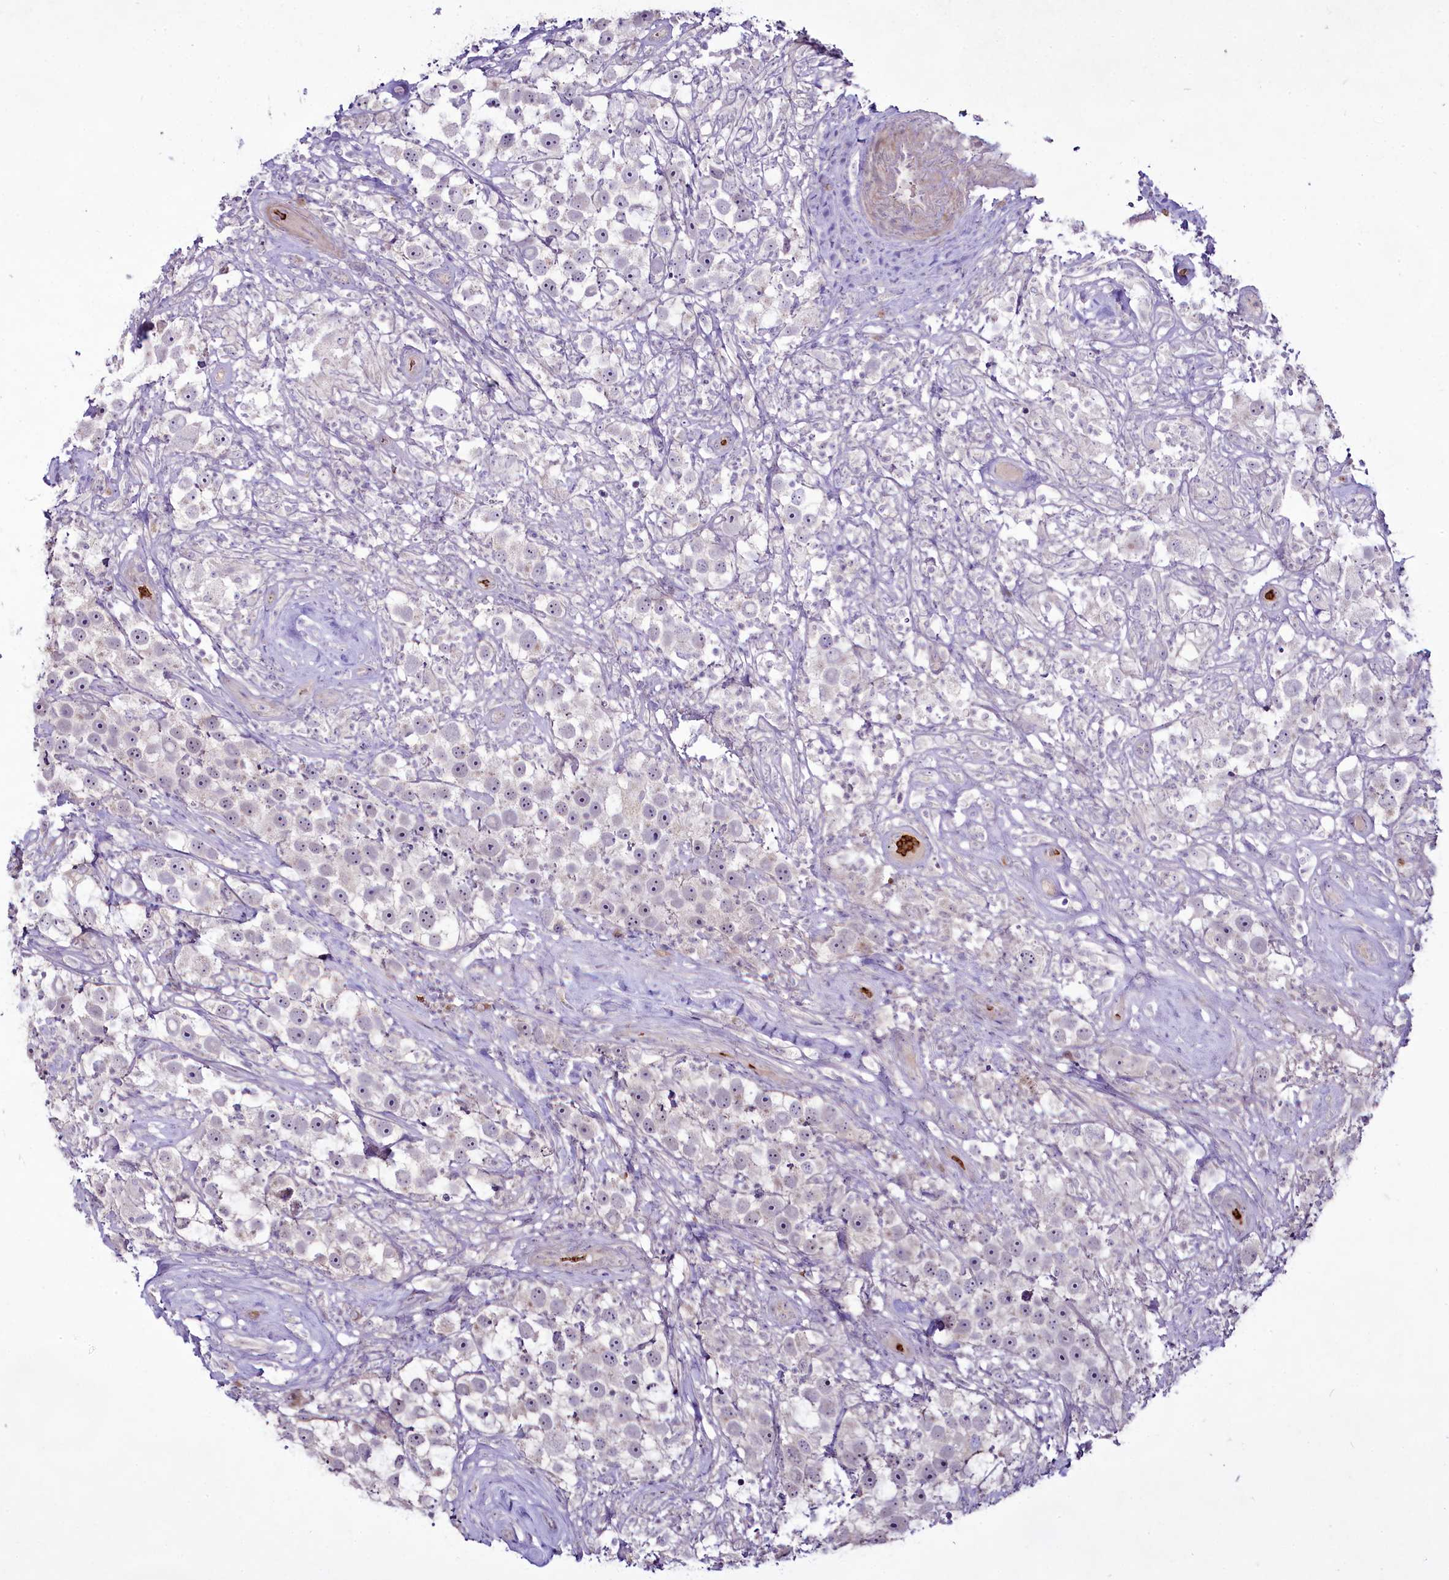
{"staining": {"intensity": "negative", "quantity": "none", "location": "none"}, "tissue": "testis cancer", "cell_type": "Tumor cells", "image_type": "cancer", "snomed": [{"axis": "morphology", "description": "Seminoma, NOS"}, {"axis": "topography", "description": "Testis"}], "caption": "Histopathology image shows no significant protein staining in tumor cells of testis cancer. (DAB (3,3'-diaminobenzidine) immunohistochemistry with hematoxylin counter stain).", "gene": "SUSD3", "patient": {"sex": "male", "age": 49}}